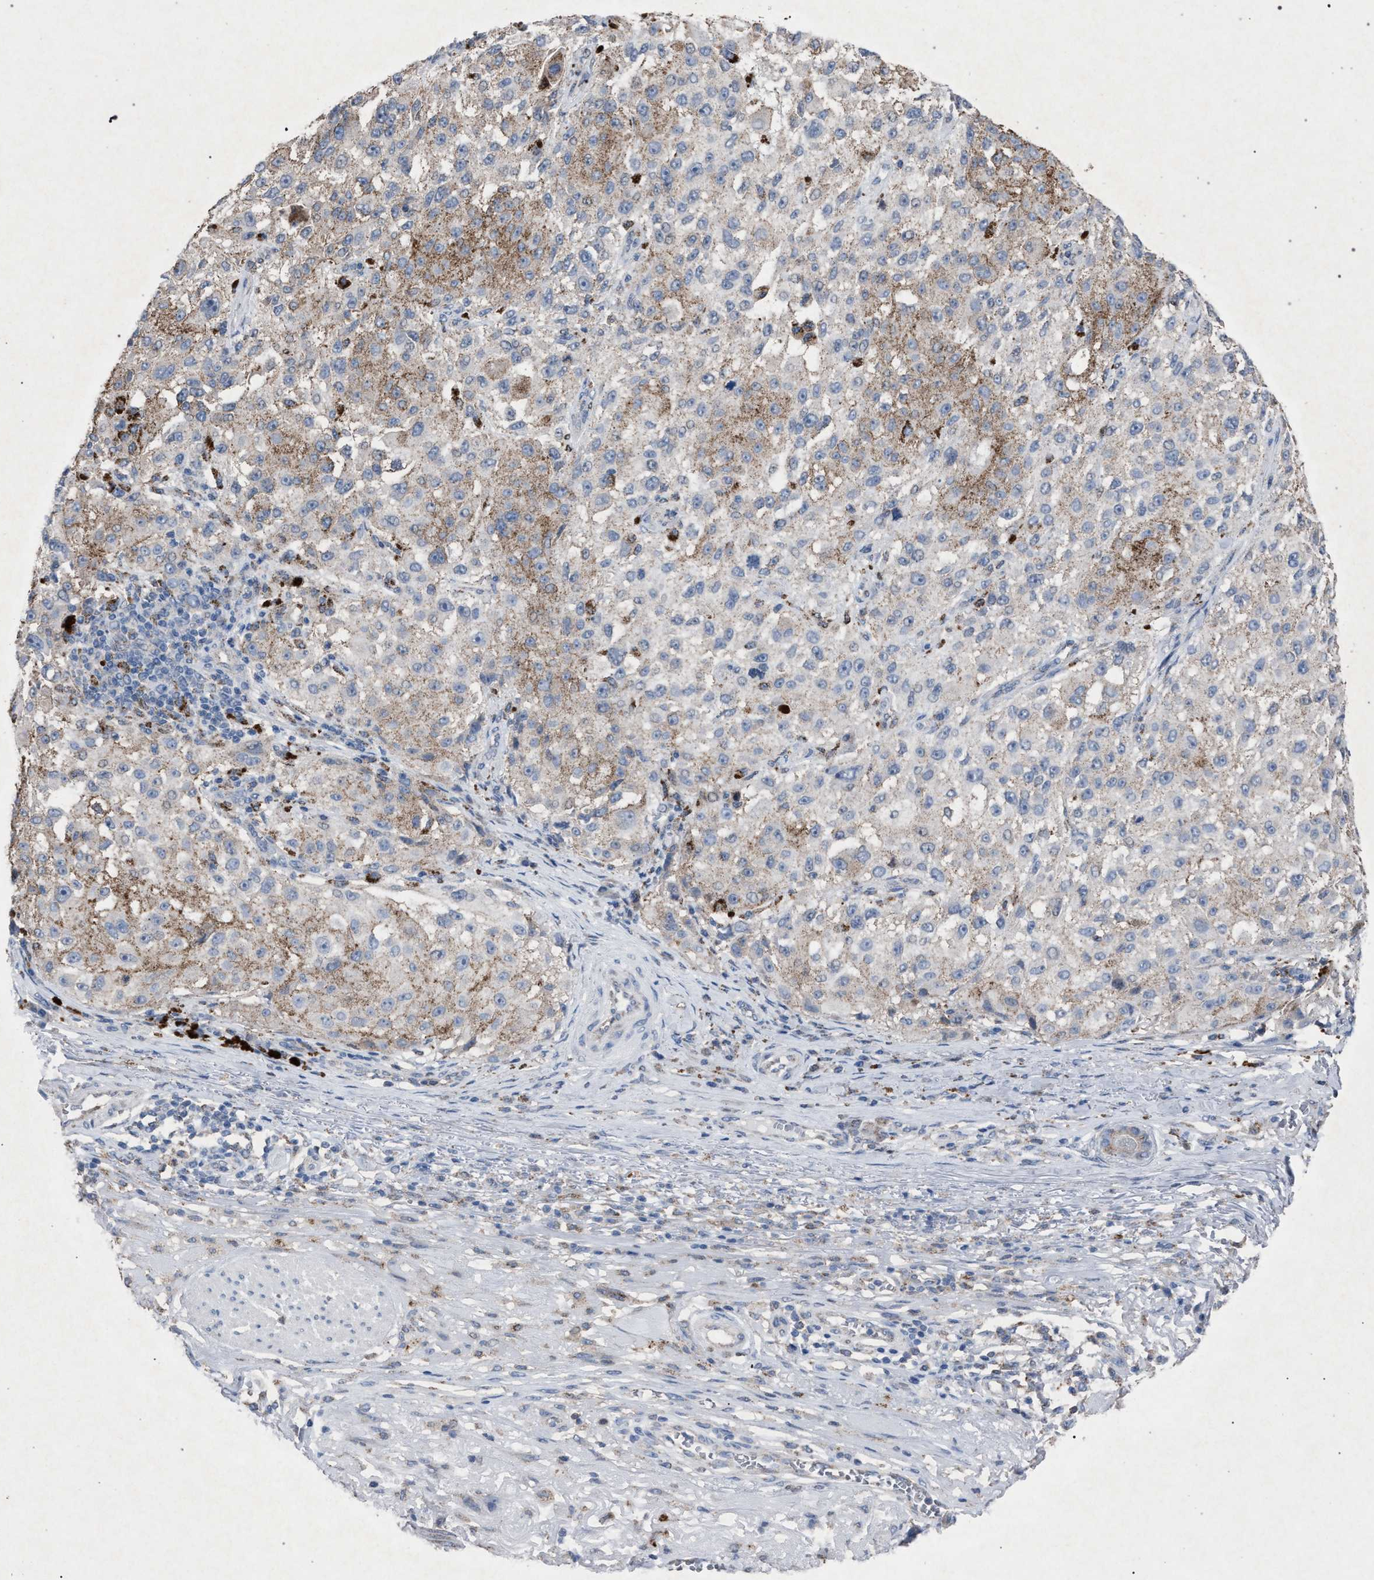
{"staining": {"intensity": "weak", "quantity": "25%-75%", "location": "cytoplasmic/membranous"}, "tissue": "melanoma", "cell_type": "Tumor cells", "image_type": "cancer", "snomed": [{"axis": "morphology", "description": "Necrosis, NOS"}, {"axis": "morphology", "description": "Malignant melanoma, NOS"}, {"axis": "topography", "description": "Skin"}], "caption": "Protein staining of malignant melanoma tissue shows weak cytoplasmic/membranous expression in about 25%-75% of tumor cells.", "gene": "HSD17B4", "patient": {"sex": "female", "age": 87}}